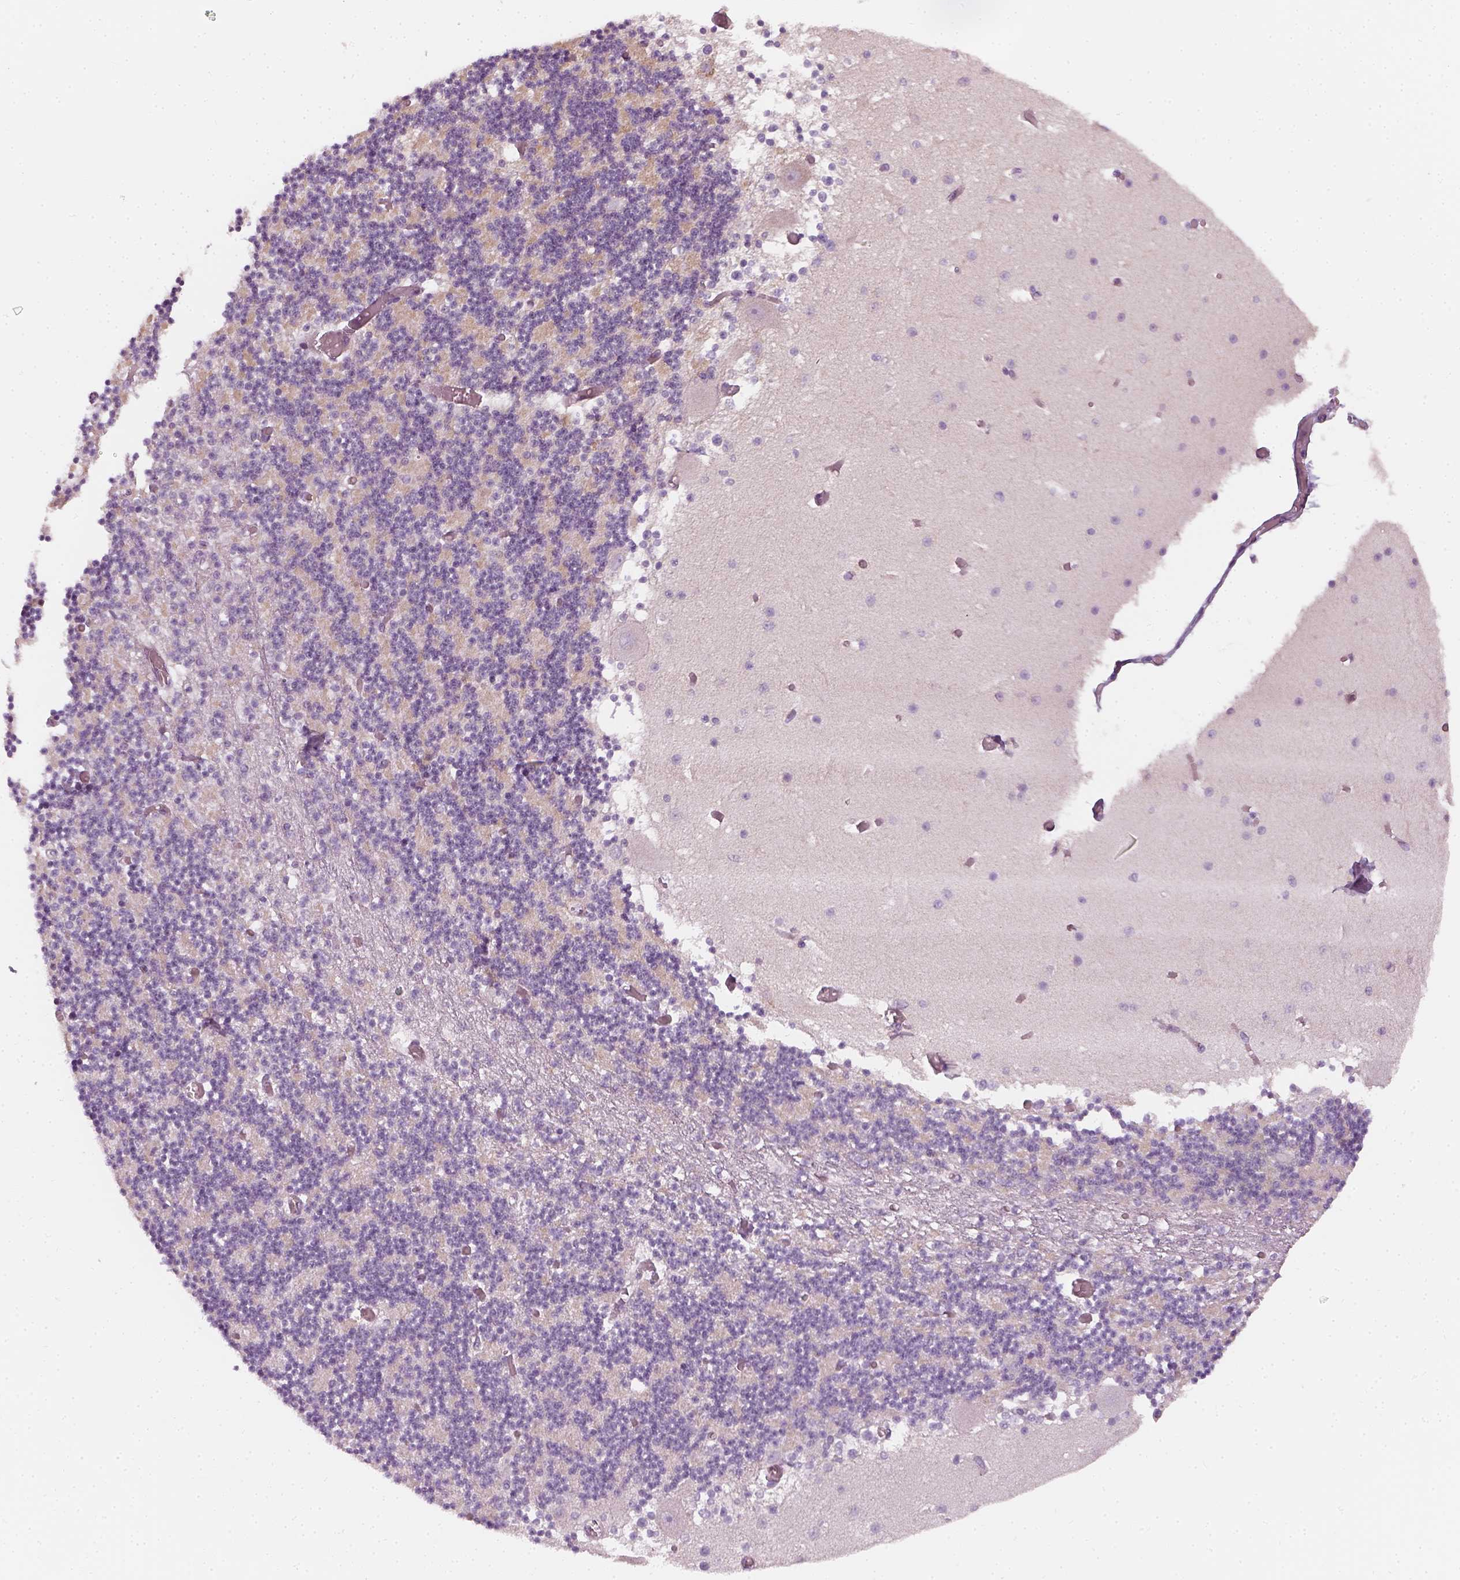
{"staining": {"intensity": "negative", "quantity": "none", "location": "none"}, "tissue": "cerebellum", "cell_type": "Cells in granular layer", "image_type": "normal", "snomed": [{"axis": "morphology", "description": "Normal tissue, NOS"}, {"axis": "topography", "description": "Cerebellum"}], "caption": "A histopathology image of human cerebellum is negative for staining in cells in granular layer. Nuclei are stained in blue.", "gene": "PRAME", "patient": {"sex": "female", "age": 28}}